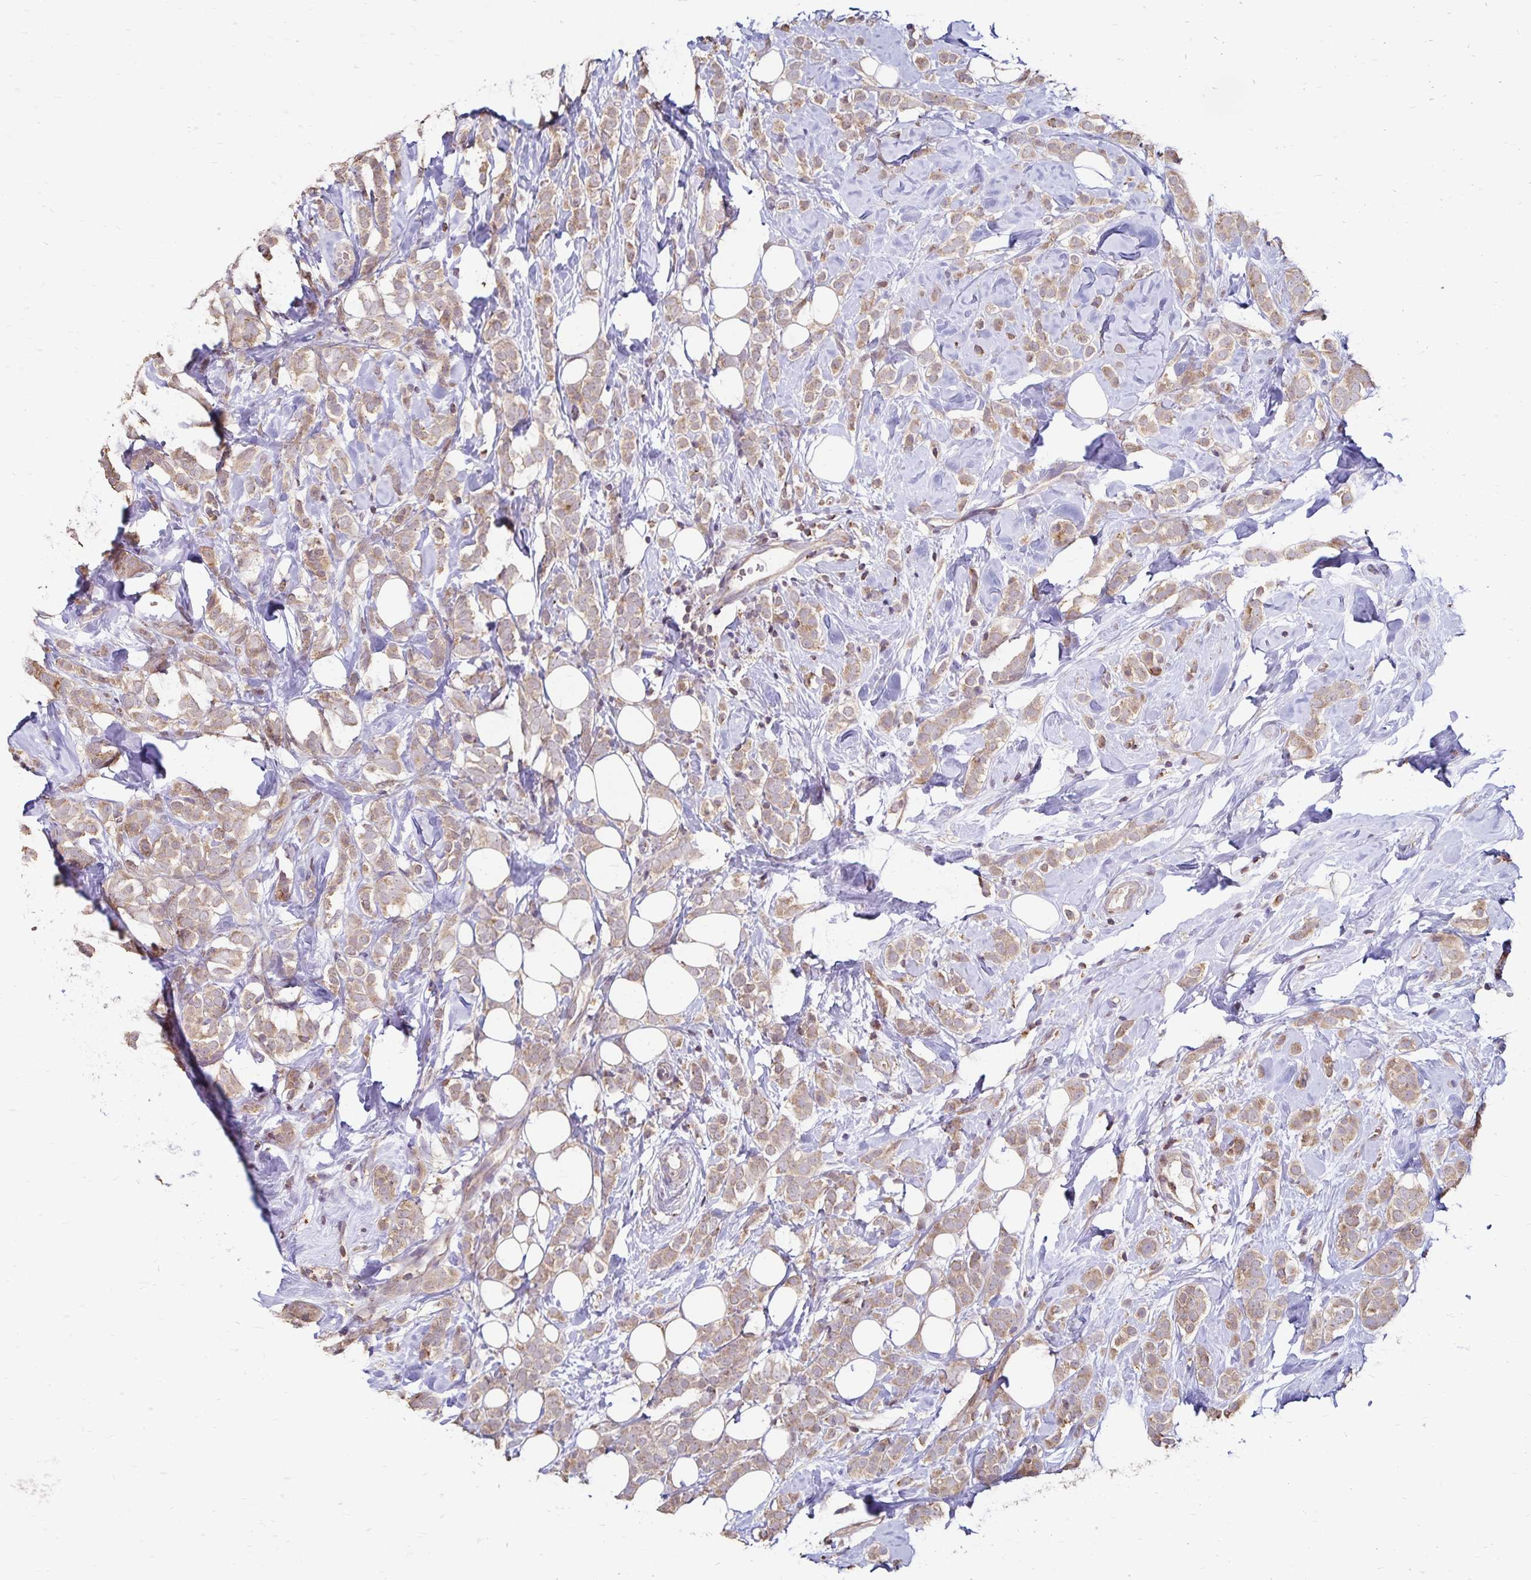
{"staining": {"intensity": "weak", "quantity": ">75%", "location": "cytoplasmic/membranous"}, "tissue": "breast cancer", "cell_type": "Tumor cells", "image_type": "cancer", "snomed": [{"axis": "morphology", "description": "Lobular carcinoma"}, {"axis": "topography", "description": "Breast"}], "caption": "This is a photomicrograph of immunohistochemistry (IHC) staining of lobular carcinoma (breast), which shows weak expression in the cytoplasmic/membranous of tumor cells.", "gene": "EMC10", "patient": {"sex": "female", "age": 49}}